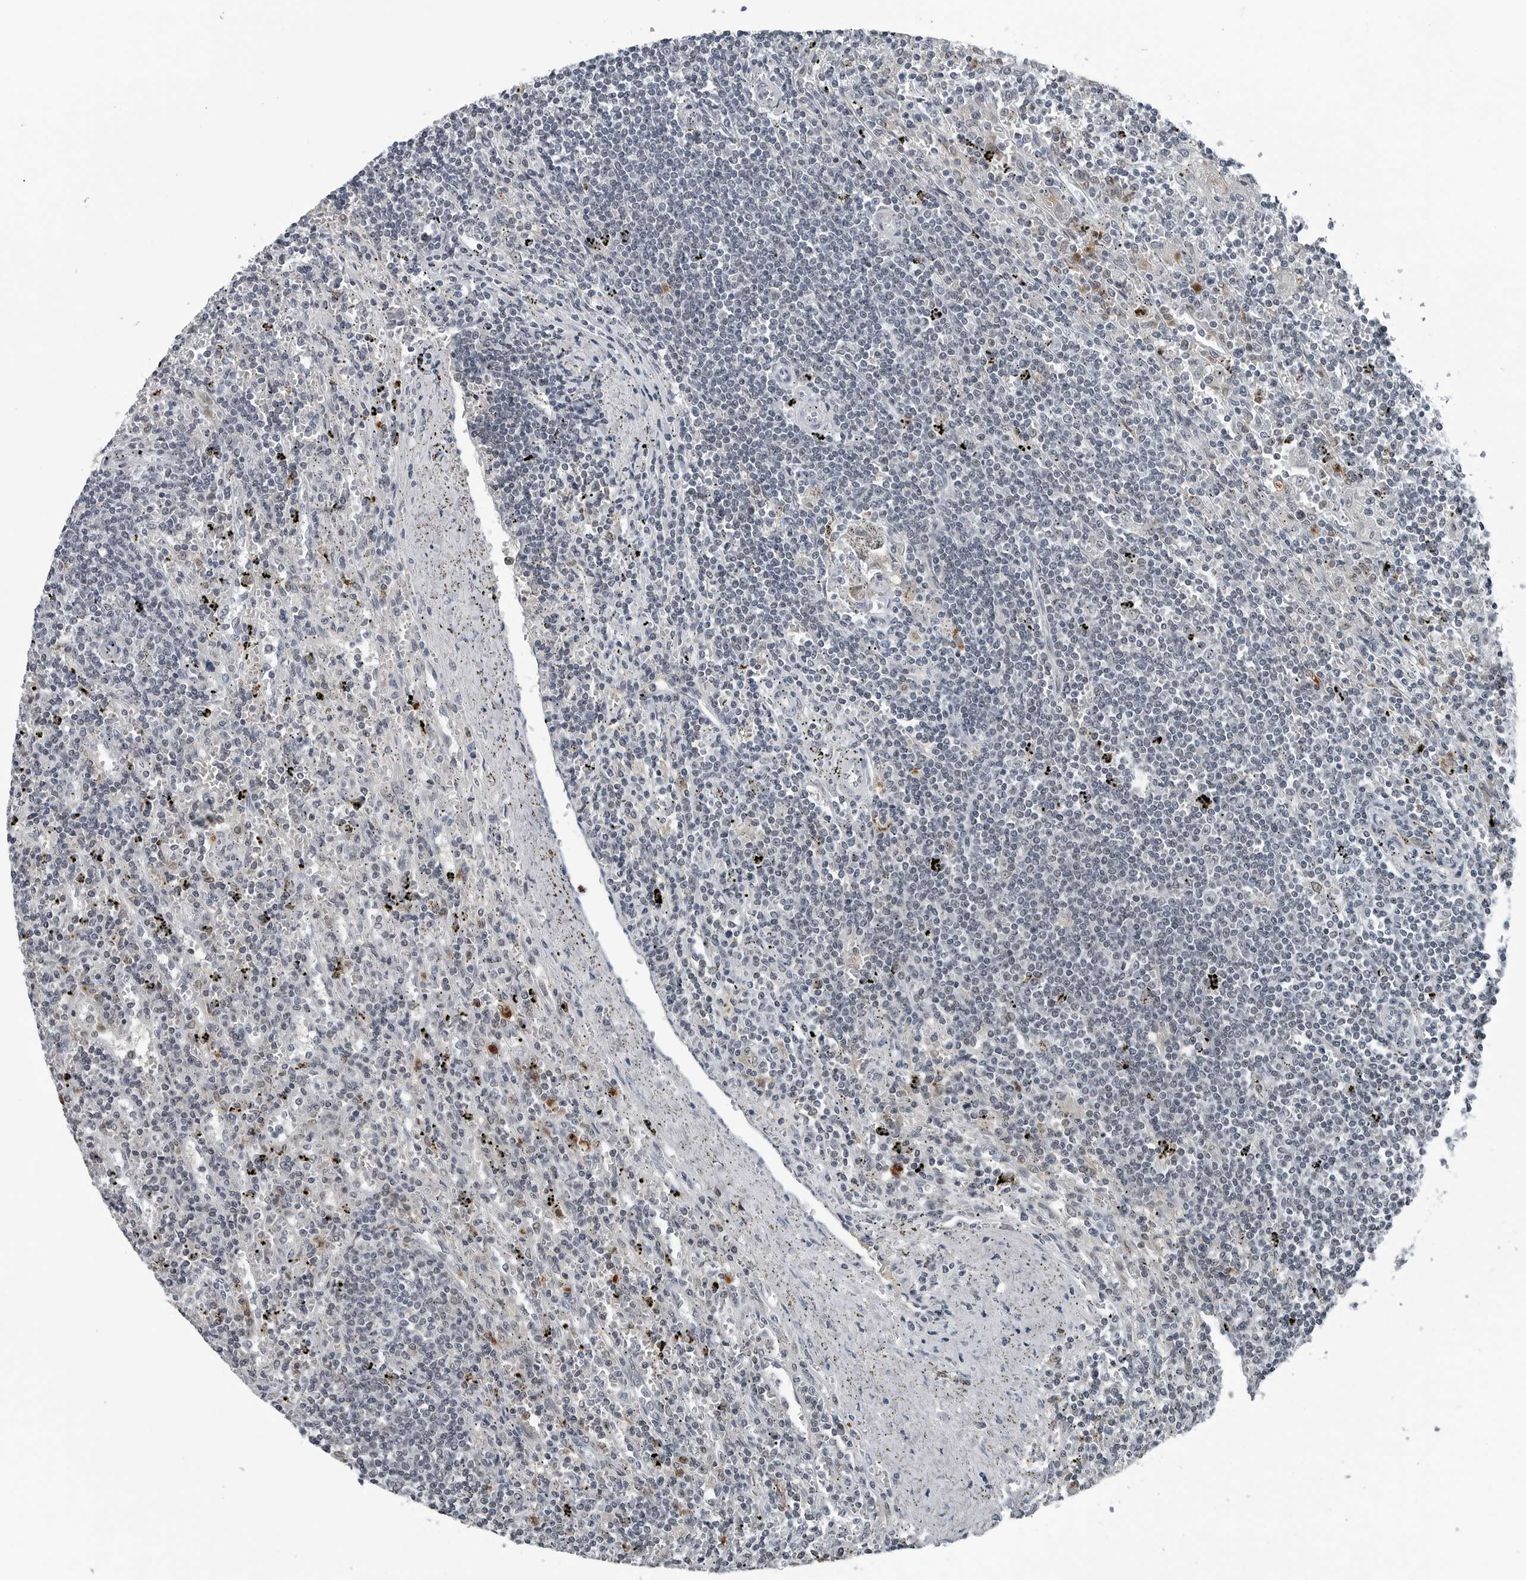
{"staining": {"intensity": "negative", "quantity": "none", "location": "none"}, "tissue": "lymphoma", "cell_type": "Tumor cells", "image_type": "cancer", "snomed": [{"axis": "morphology", "description": "Malignant lymphoma, non-Hodgkin's type, Low grade"}, {"axis": "topography", "description": "Spleen"}], "caption": "High magnification brightfield microscopy of lymphoma stained with DAB (3,3'-diaminobenzidine) (brown) and counterstained with hematoxylin (blue): tumor cells show no significant positivity.", "gene": "AKR1A1", "patient": {"sex": "male", "age": 76}}